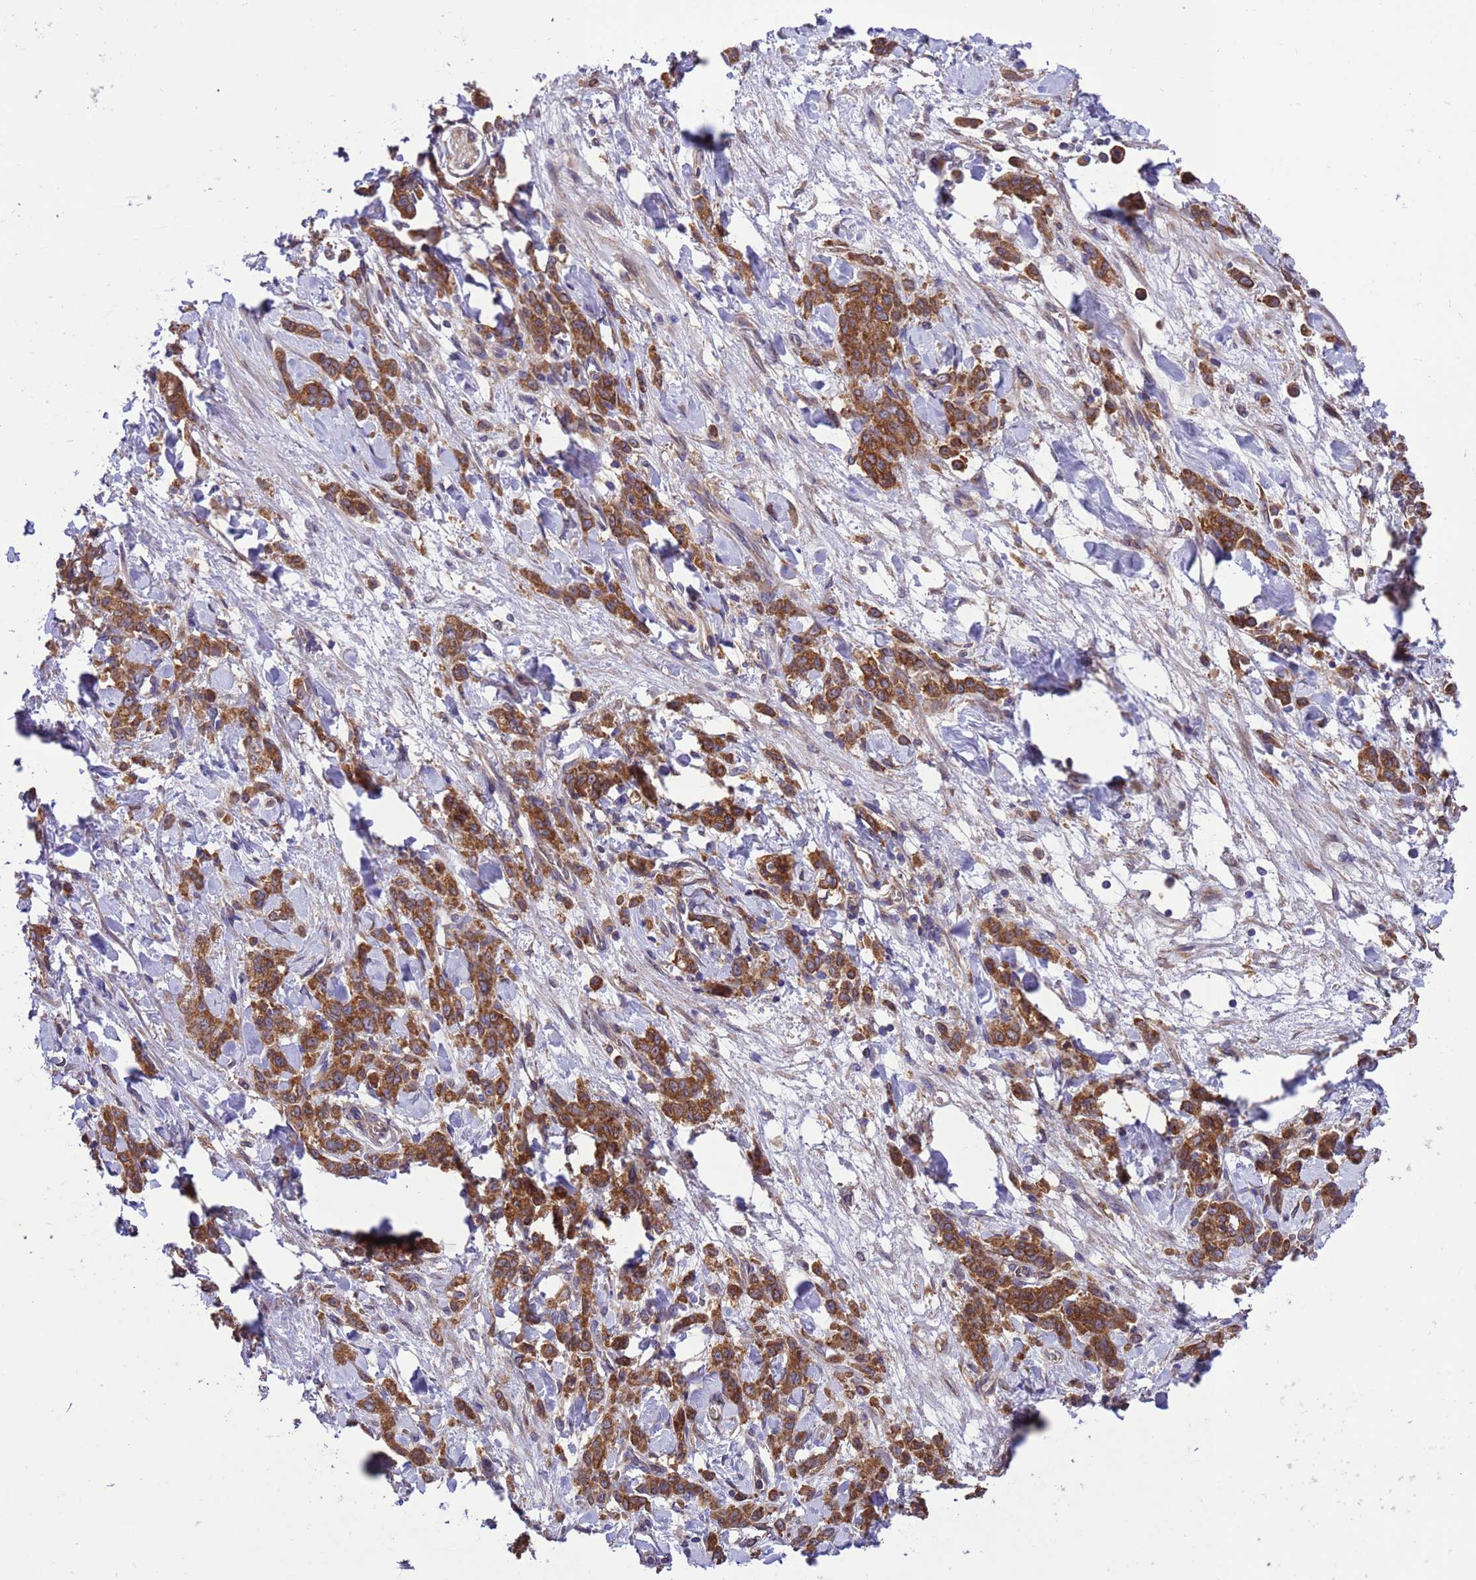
{"staining": {"intensity": "strong", "quantity": ">75%", "location": "cytoplasmic/membranous"}, "tissue": "stomach cancer", "cell_type": "Tumor cells", "image_type": "cancer", "snomed": [{"axis": "morphology", "description": "Normal tissue, NOS"}, {"axis": "morphology", "description": "Adenocarcinoma, NOS"}, {"axis": "topography", "description": "Stomach"}], "caption": "Human stomach cancer (adenocarcinoma) stained with a protein marker displays strong staining in tumor cells.", "gene": "ARHGAP12", "patient": {"sex": "male", "age": 82}}